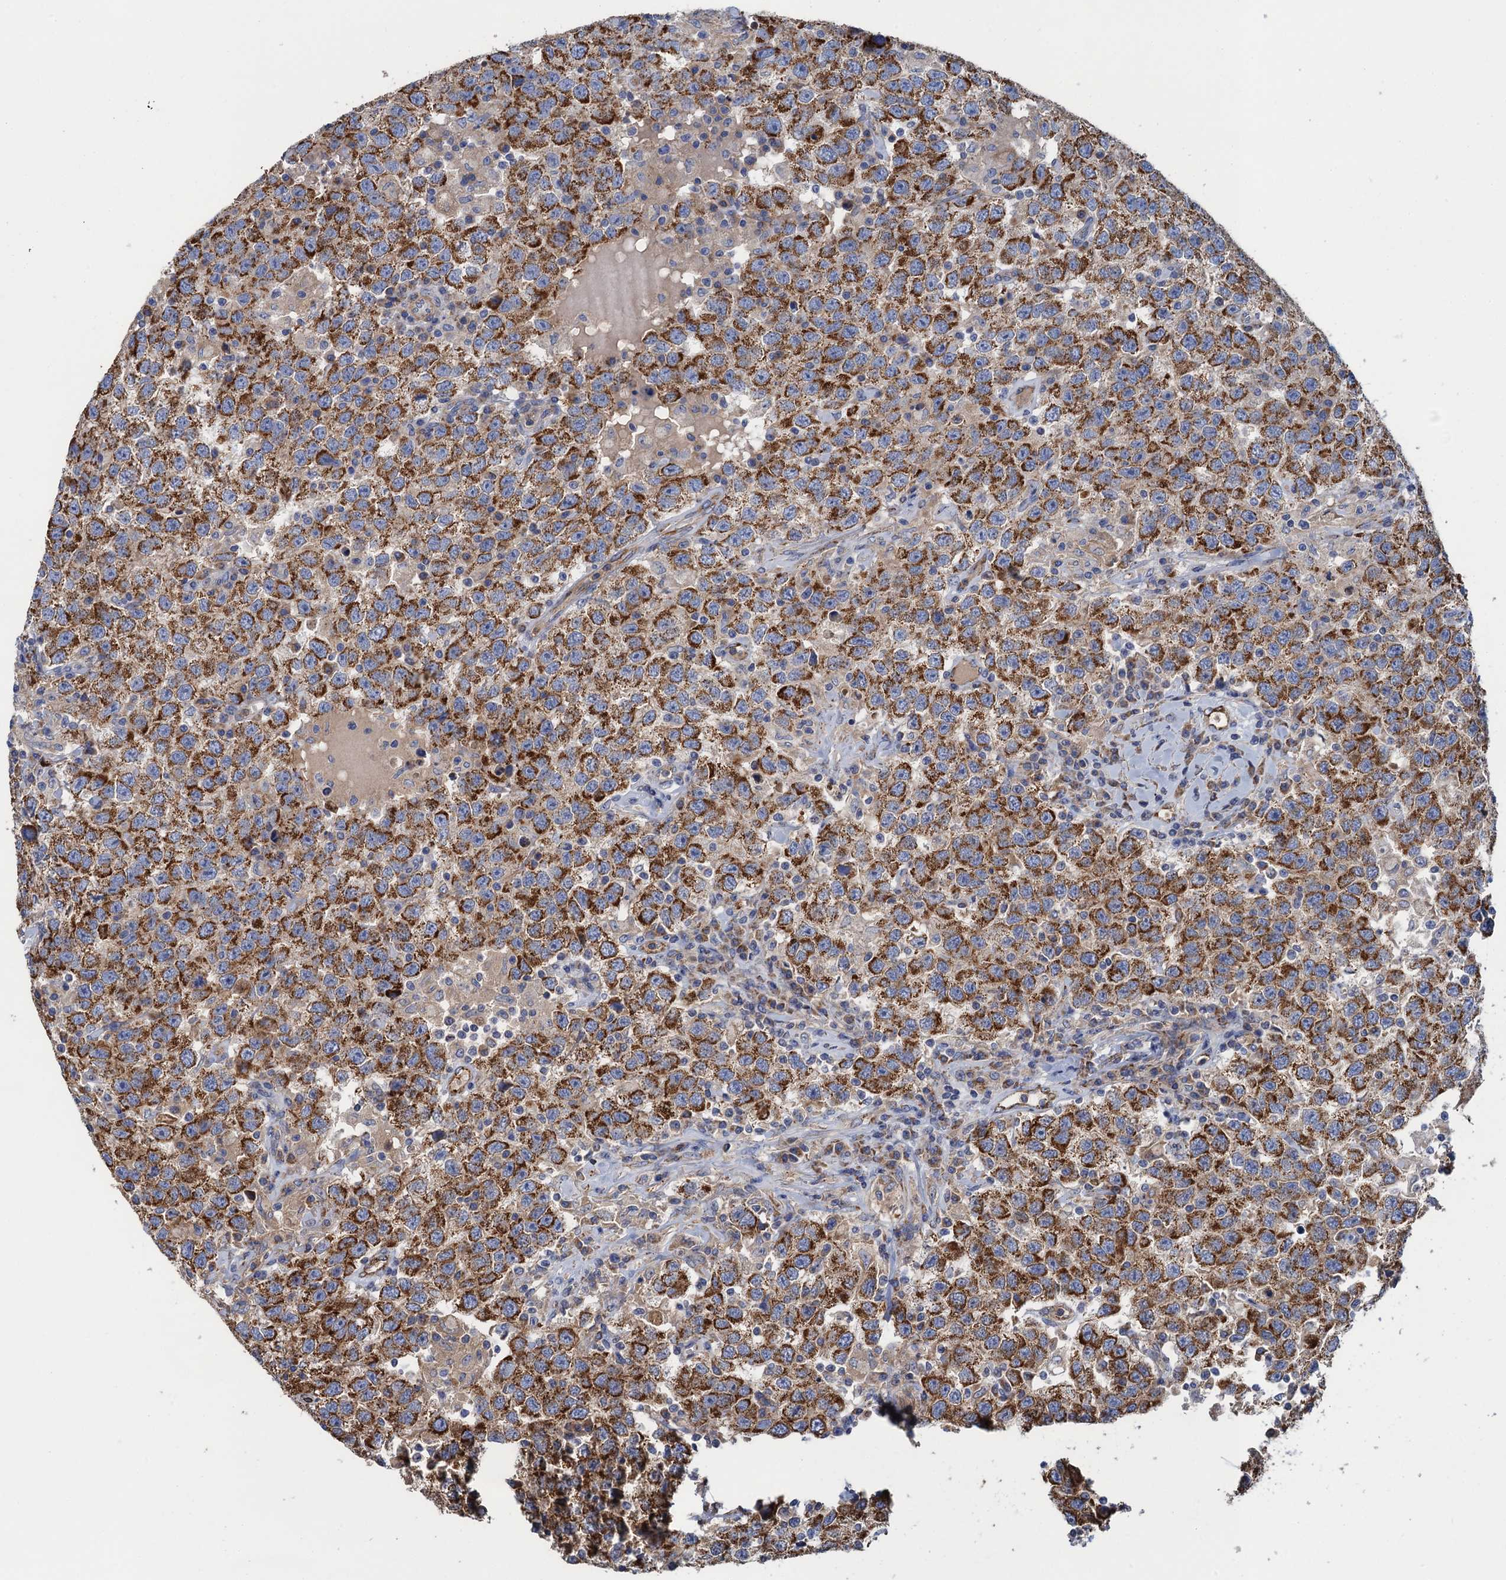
{"staining": {"intensity": "moderate", "quantity": ">75%", "location": "cytoplasmic/membranous"}, "tissue": "testis cancer", "cell_type": "Tumor cells", "image_type": "cancer", "snomed": [{"axis": "morphology", "description": "Seminoma, NOS"}, {"axis": "topography", "description": "Testis"}], "caption": "Human testis cancer (seminoma) stained with a brown dye demonstrates moderate cytoplasmic/membranous positive expression in approximately >75% of tumor cells.", "gene": "GCSH", "patient": {"sex": "male", "age": 41}}